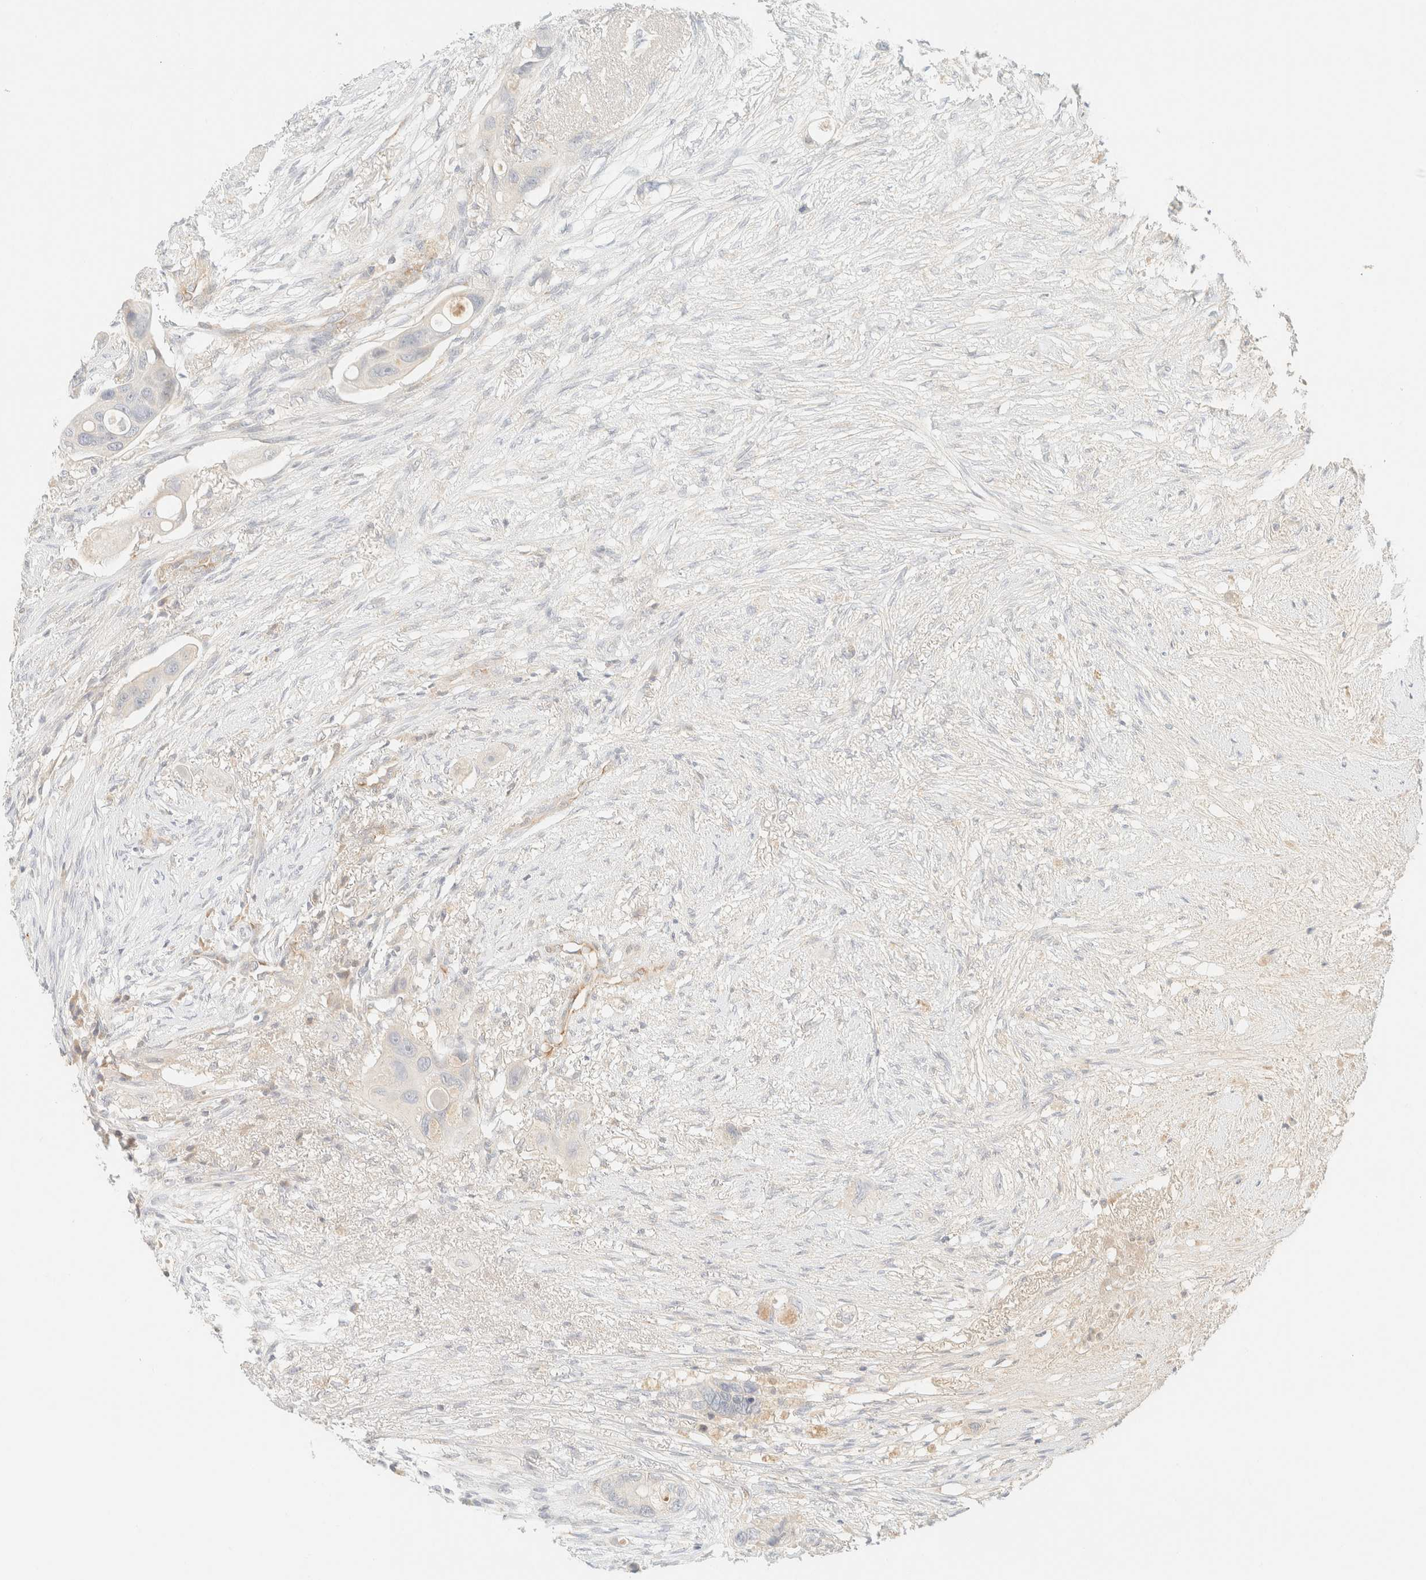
{"staining": {"intensity": "negative", "quantity": "none", "location": "none"}, "tissue": "colorectal cancer", "cell_type": "Tumor cells", "image_type": "cancer", "snomed": [{"axis": "morphology", "description": "Adenocarcinoma, NOS"}, {"axis": "topography", "description": "Colon"}], "caption": "DAB (3,3'-diaminobenzidine) immunohistochemical staining of human colorectal adenocarcinoma exhibits no significant expression in tumor cells. (DAB (3,3'-diaminobenzidine) immunohistochemistry (IHC), high magnification).", "gene": "SPARCL1", "patient": {"sex": "female", "age": 57}}